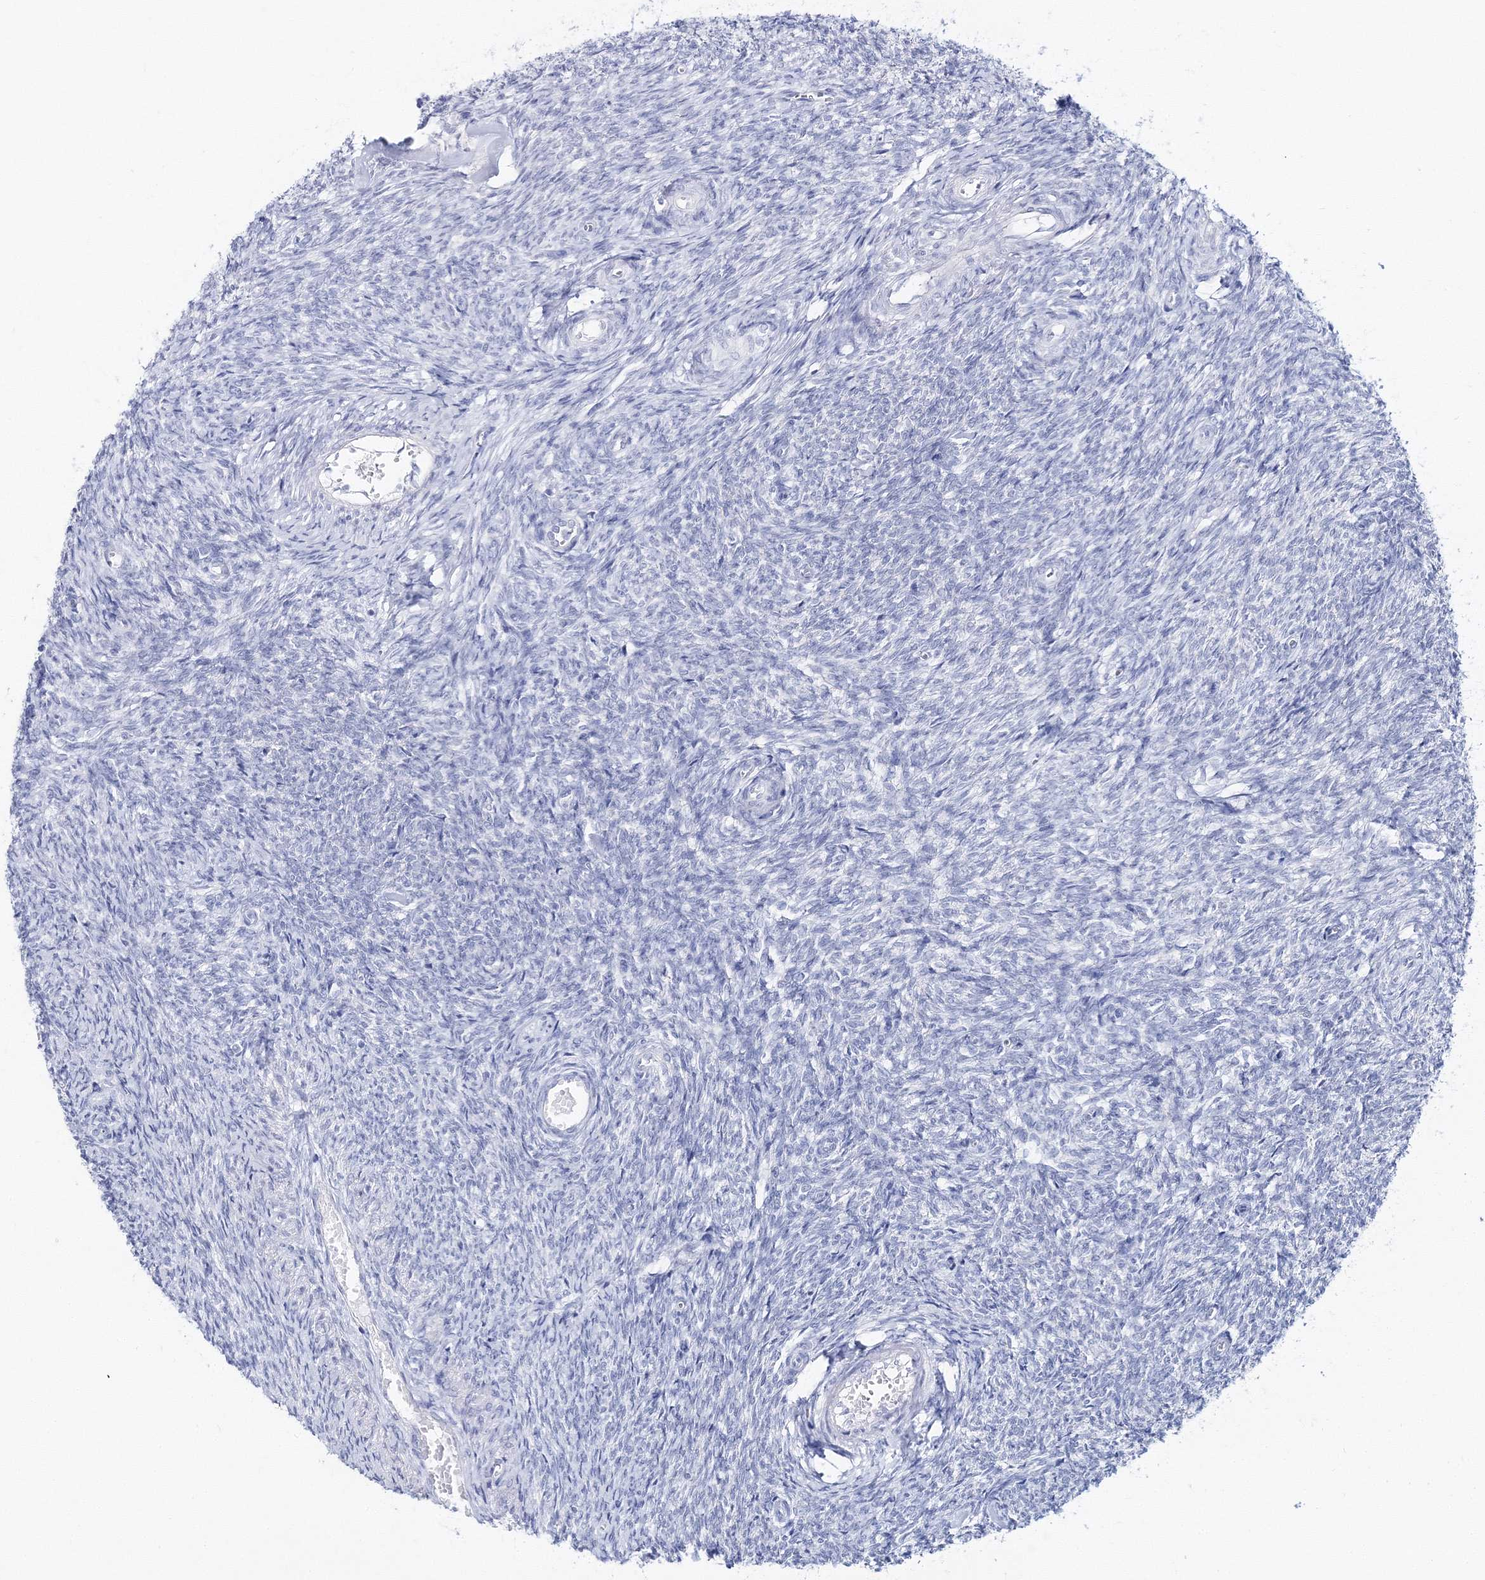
{"staining": {"intensity": "negative", "quantity": "none", "location": "none"}, "tissue": "ovary", "cell_type": "Follicle cells", "image_type": "normal", "snomed": [{"axis": "morphology", "description": "Normal tissue, NOS"}, {"axis": "topography", "description": "Ovary"}], "caption": "Micrograph shows no protein positivity in follicle cells of benign ovary.", "gene": "MYOZ2", "patient": {"sex": "female", "age": 44}}